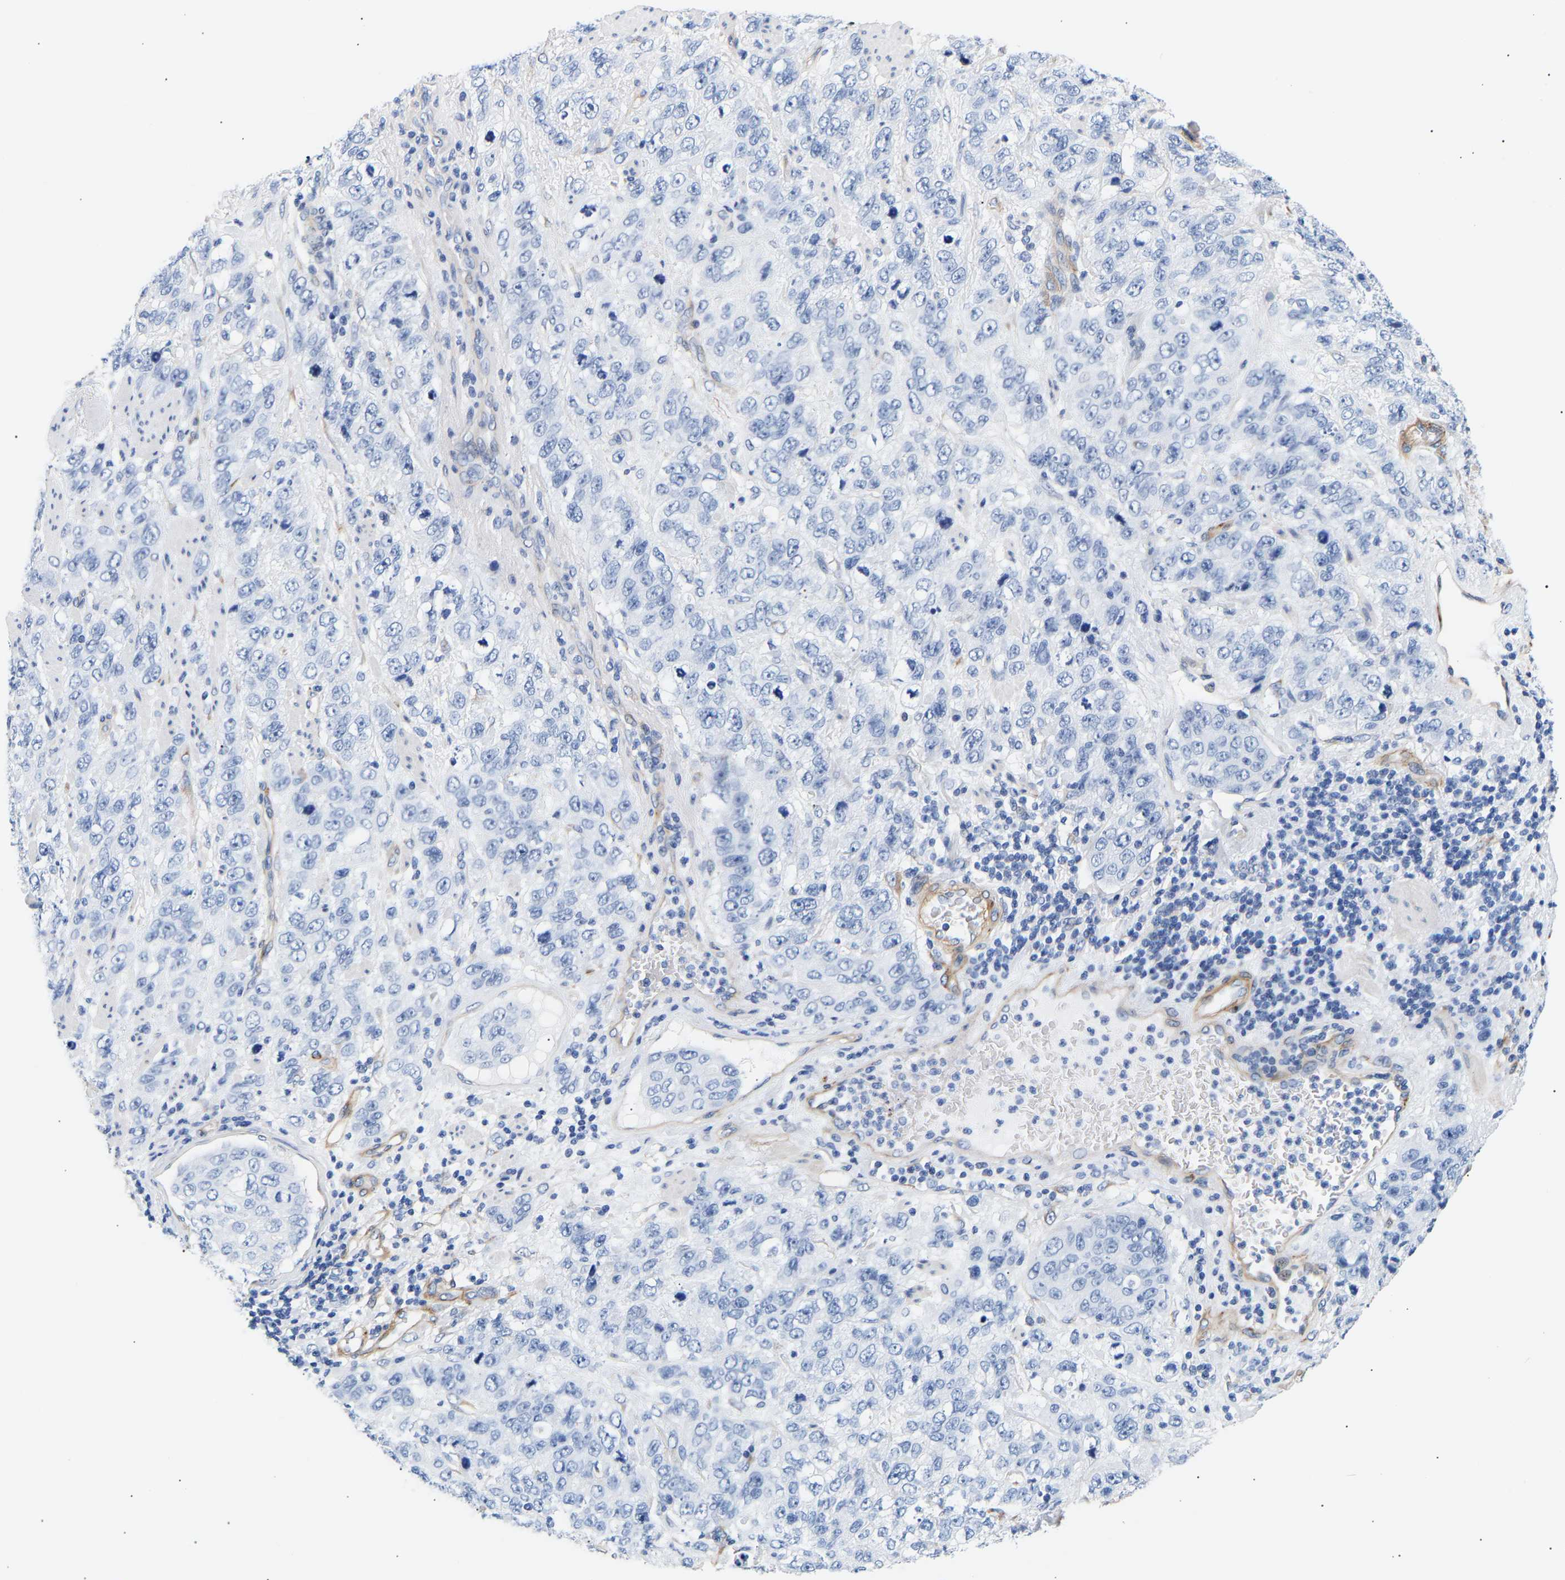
{"staining": {"intensity": "negative", "quantity": "none", "location": "none"}, "tissue": "stomach cancer", "cell_type": "Tumor cells", "image_type": "cancer", "snomed": [{"axis": "morphology", "description": "Adenocarcinoma, NOS"}, {"axis": "topography", "description": "Stomach"}], "caption": "DAB immunohistochemical staining of stomach cancer reveals no significant staining in tumor cells. The staining was performed using DAB to visualize the protein expression in brown, while the nuclei were stained in blue with hematoxylin (Magnification: 20x).", "gene": "IGFBP7", "patient": {"sex": "male", "age": 48}}